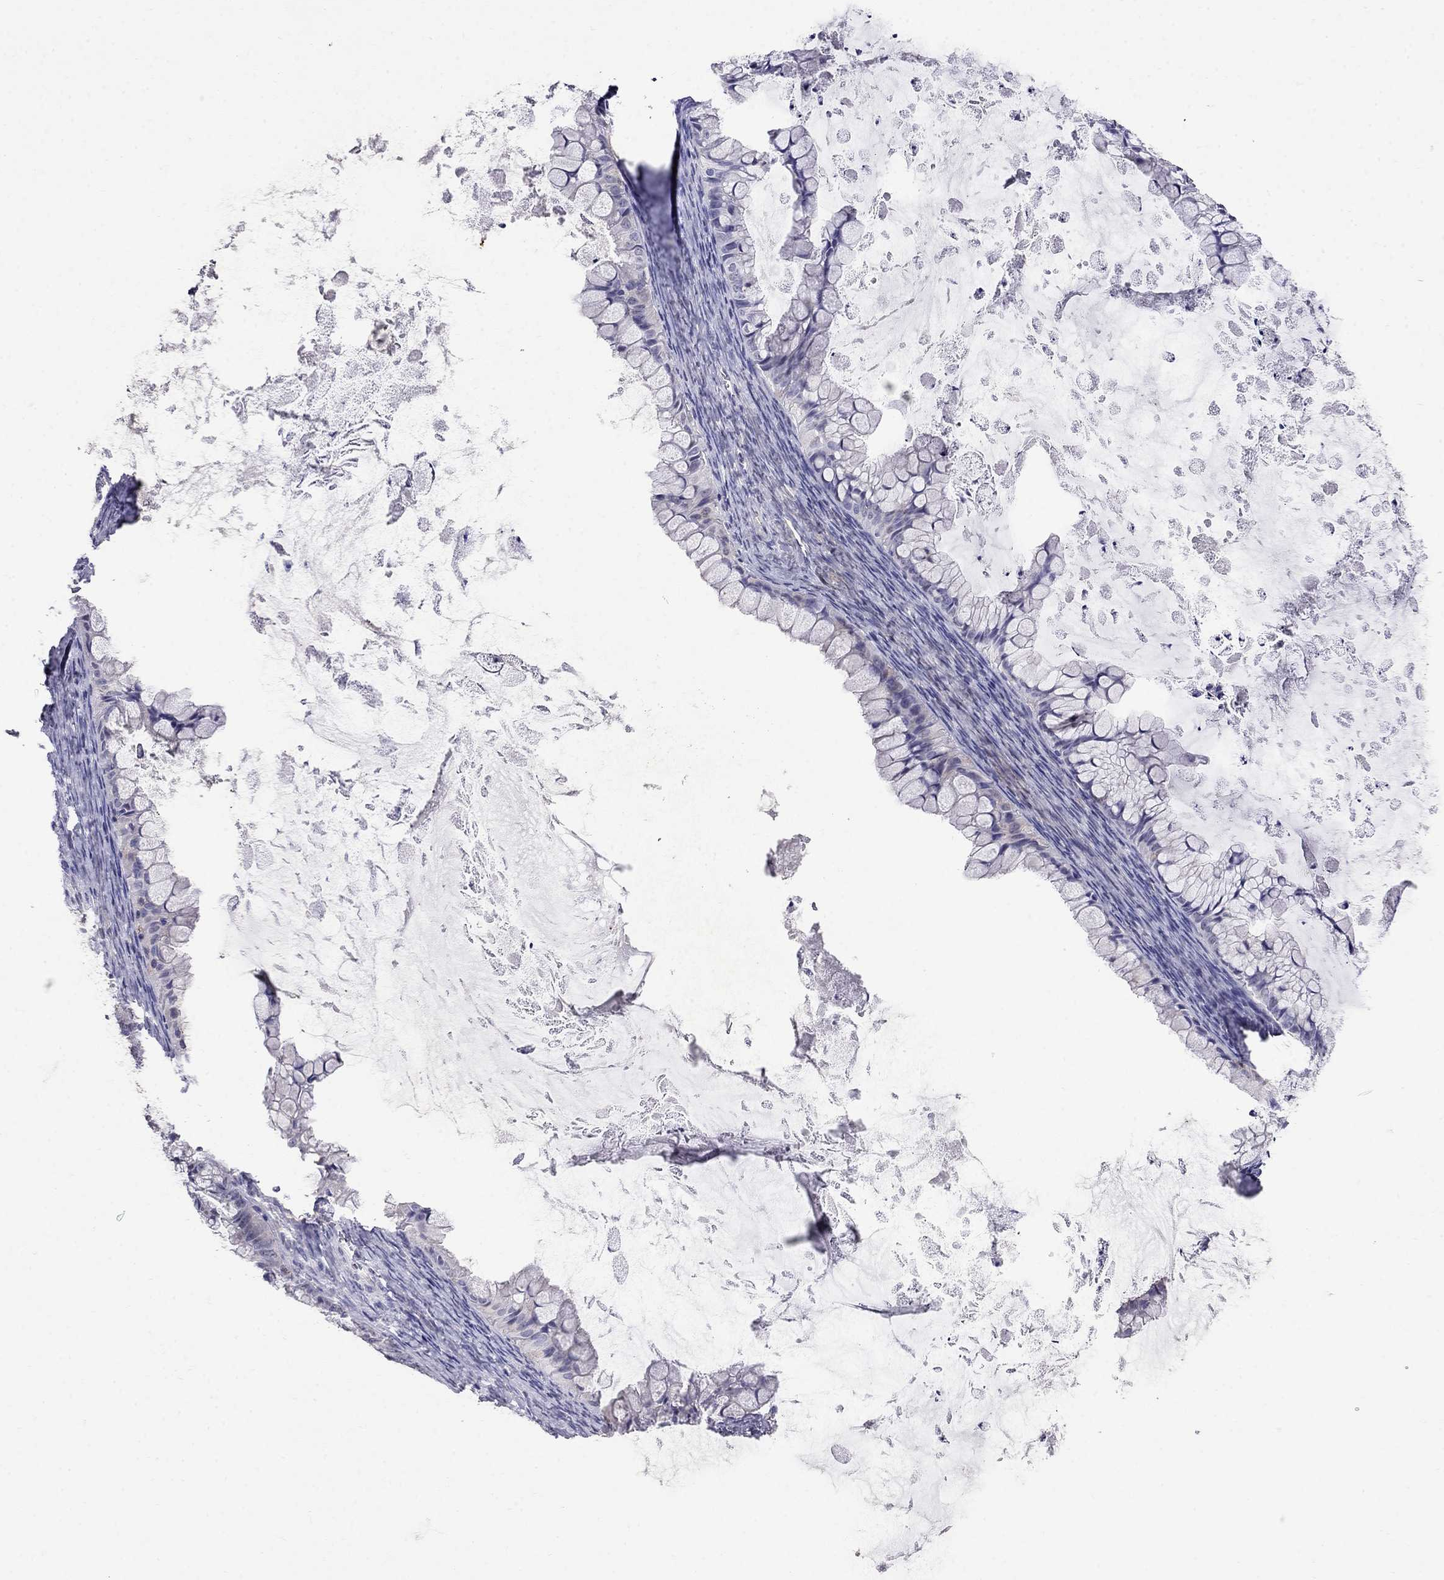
{"staining": {"intensity": "negative", "quantity": "none", "location": "none"}, "tissue": "ovarian cancer", "cell_type": "Tumor cells", "image_type": "cancer", "snomed": [{"axis": "morphology", "description": "Cystadenocarcinoma, mucinous, NOS"}, {"axis": "topography", "description": "Ovary"}], "caption": "Tumor cells show no significant positivity in mucinous cystadenocarcinoma (ovarian). Nuclei are stained in blue.", "gene": "CD8B", "patient": {"sex": "female", "age": 35}}